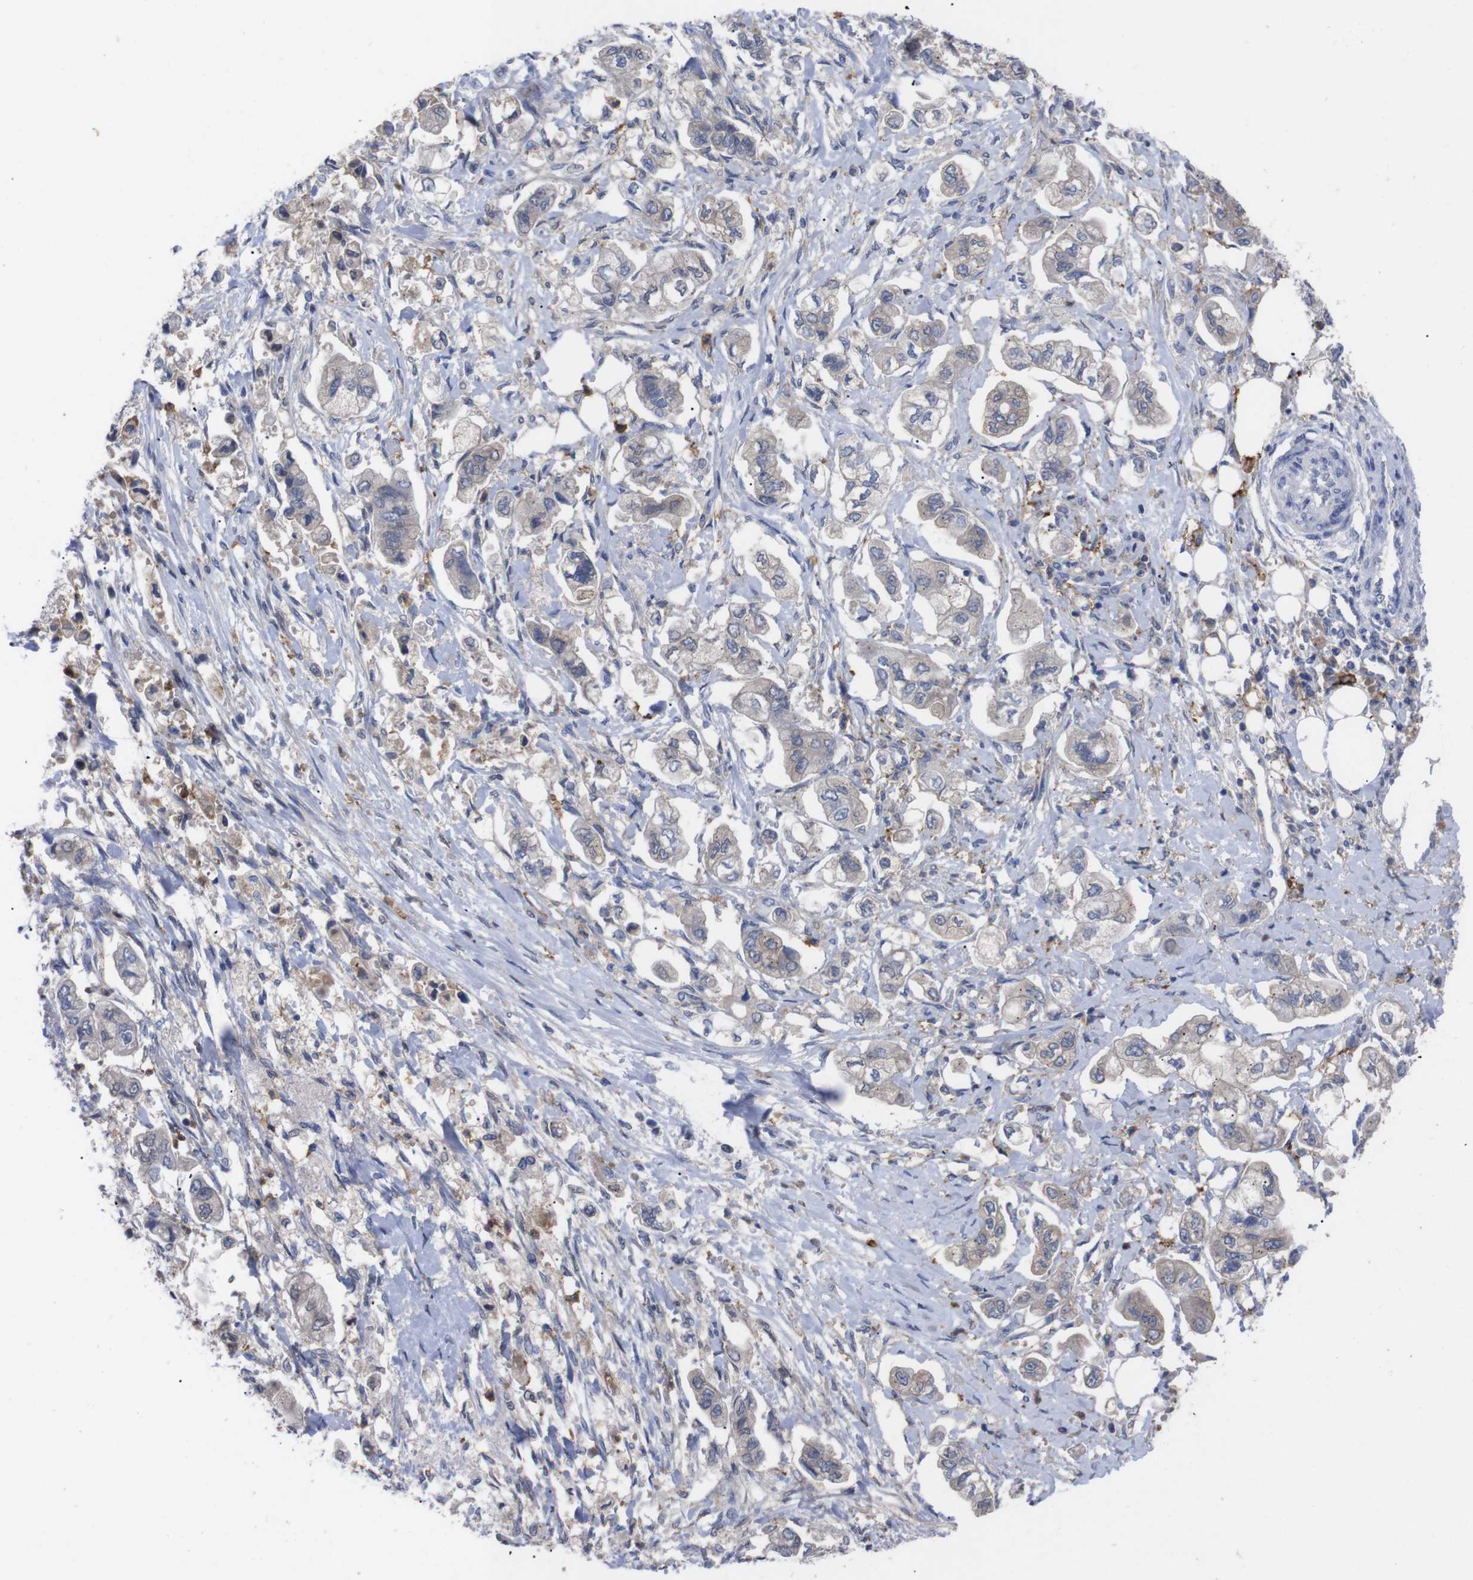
{"staining": {"intensity": "negative", "quantity": "none", "location": "none"}, "tissue": "stomach cancer", "cell_type": "Tumor cells", "image_type": "cancer", "snomed": [{"axis": "morphology", "description": "Adenocarcinoma, NOS"}, {"axis": "topography", "description": "Stomach"}], "caption": "Immunohistochemistry (IHC) of adenocarcinoma (stomach) displays no positivity in tumor cells. (Brightfield microscopy of DAB IHC at high magnification).", "gene": "C5AR1", "patient": {"sex": "male", "age": 62}}